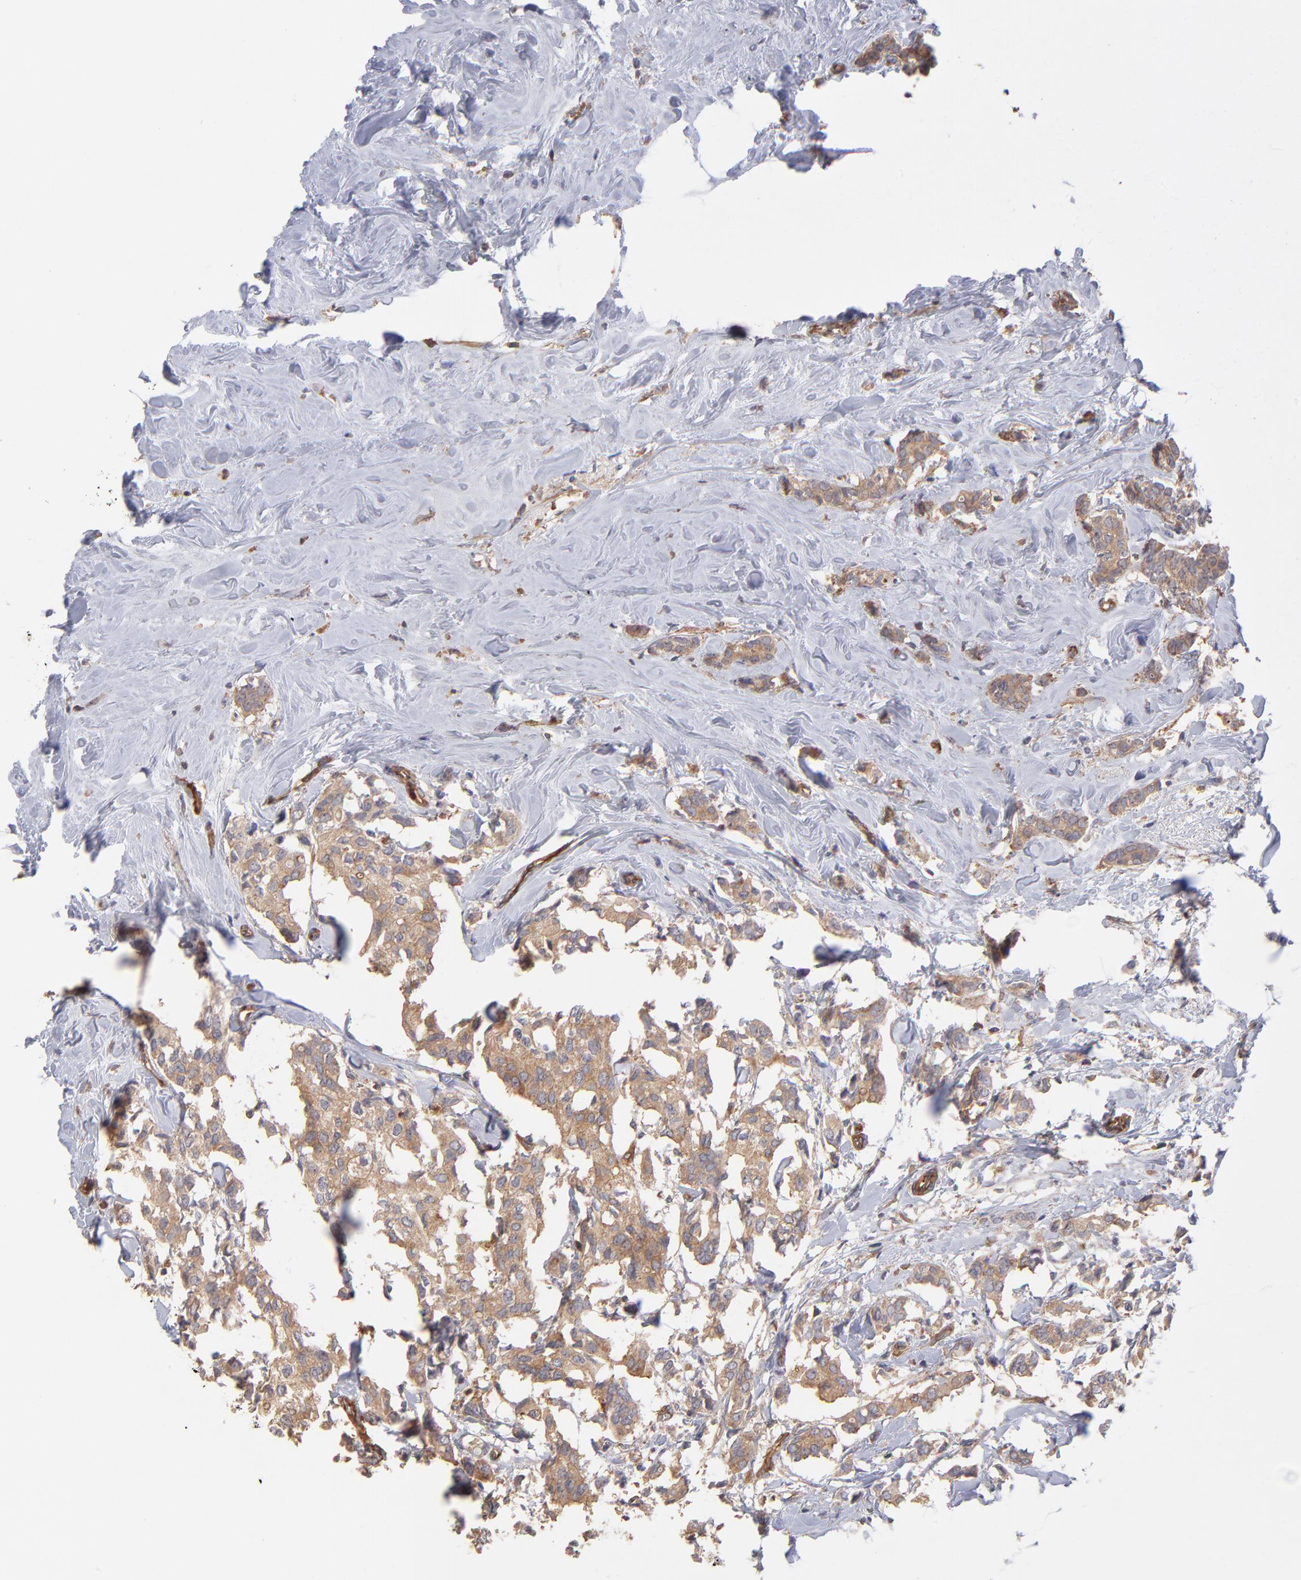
{"staining": {"intensity": "moderate", "quantity": ">75%", "location": "cytoplasmic/membranous"}, "tissue": "breast cancer", "cell_type": "Tumor cells", "image_type": "cancer", "snomed": [{"axis": "morphology", "description": "Duct carcinoma"}, {"axis": "topography", "description": "Breast"}], "caption": "Tumor cells demonstrate moderate cytoplasmic/membranous positivity in approximately >75% of cells in breast cancer. The protein is shown in brown color, while the nuclei are stained blue.", "gene": "ASB7", "patient": {"sex": "female", "age": 84}}